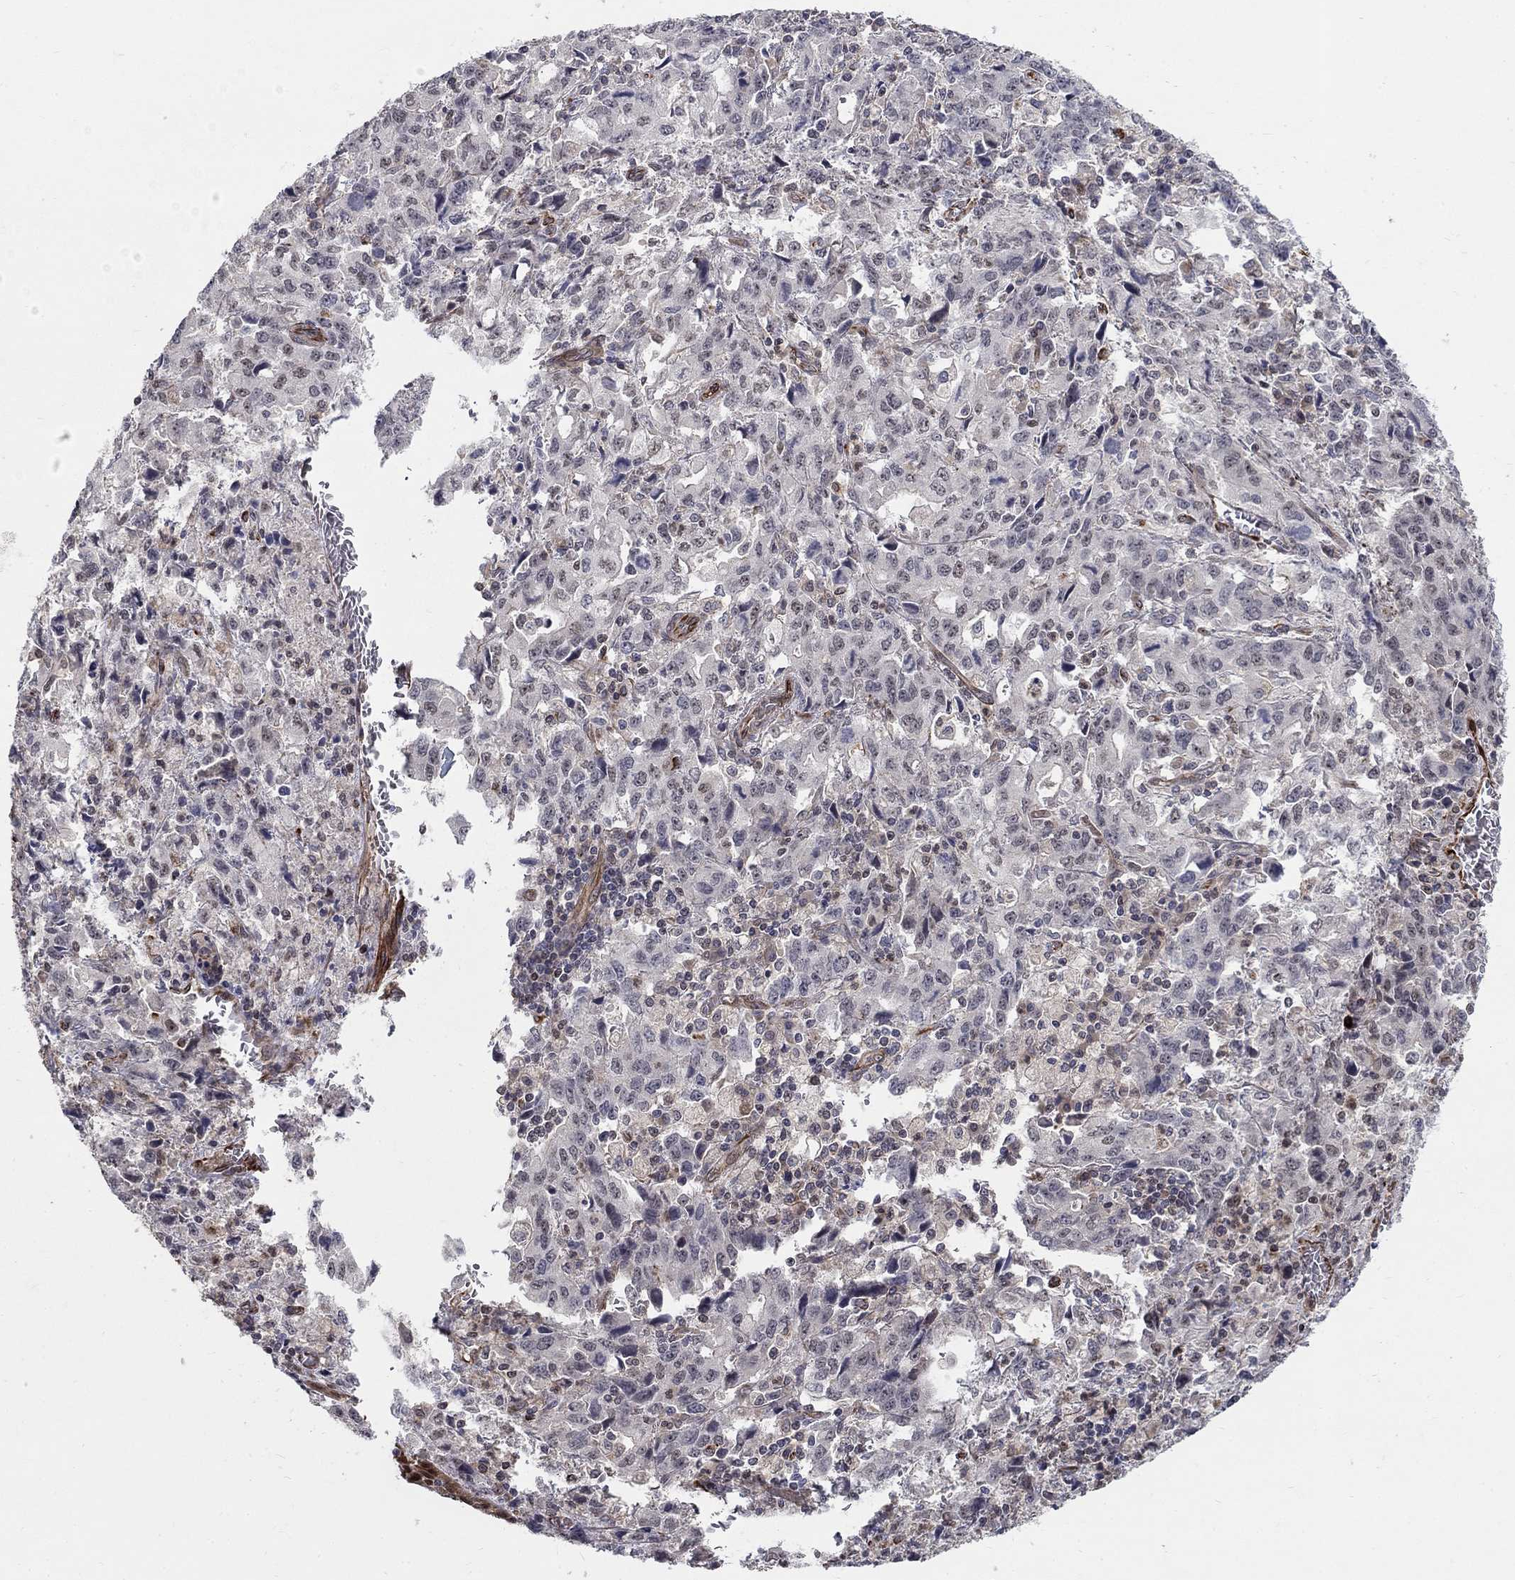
{"staining": {"intensity": "negative", "quantity": "none", "location": "none"}, "tissue": "stomach cancer", "cell_type": "Tumor cells", "image_type": "cancer", "snomed": [{"axis": "morphology", "description": "Adenocarcinoma, NOS"}, {"axis": "topography", "description": "Stomach, upper"}], "caption": "The immunohistochemistry (IHC) micrograph has no significant staining in tumor cells of stomach cancer (adenocarcinoma) tissue. Brightfield microscopy of immunohistochemistry stained with DAB (brown) and hematoxylin (blue), captured at high magnification.", "gene": "MSRA", "patient": {"sex": "male", "age": 85}}